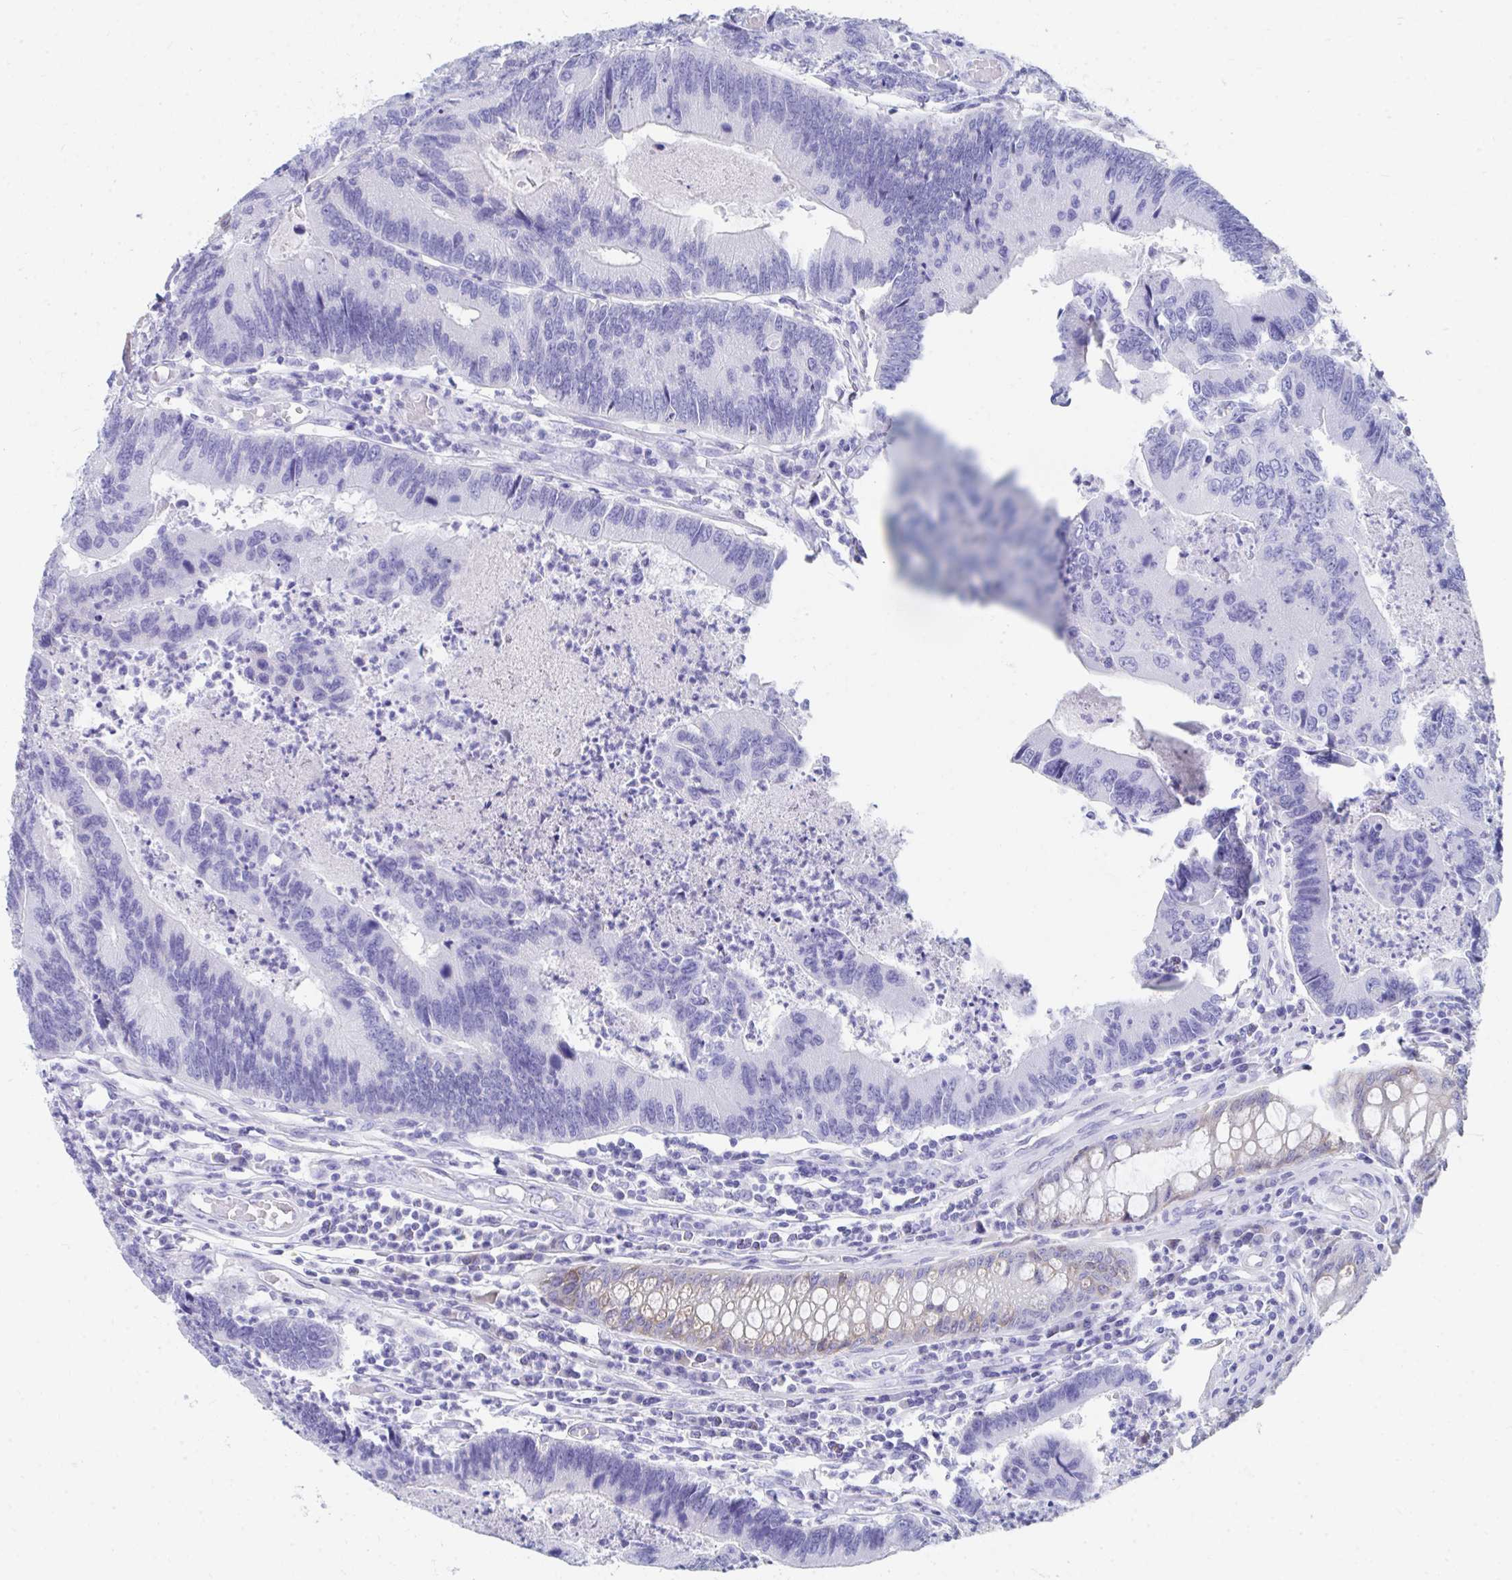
{"staining": {"intensity": "negative", "quantity": "none", "location": "none"}, "tissue": "colorectal cancer", "cell_type": "Tumor cells", "image_type": "cancer", "snomed": [{"axis": "morphology", "description": "Adenocarcinoma, NOS"}, {"axis": "topography", "description": "Colon"}], "caption": "High magnification brightfield microscopy of colorectal cancer (adenocarcinoma) stained with DAB (brown) and counterstained with hematoxylin (blue): tumor cells show no significant expression. (IHC, brightfield microscopy, high magnification).", "gene": "HGD", "patient": {"sex": "female", "age": 67}}